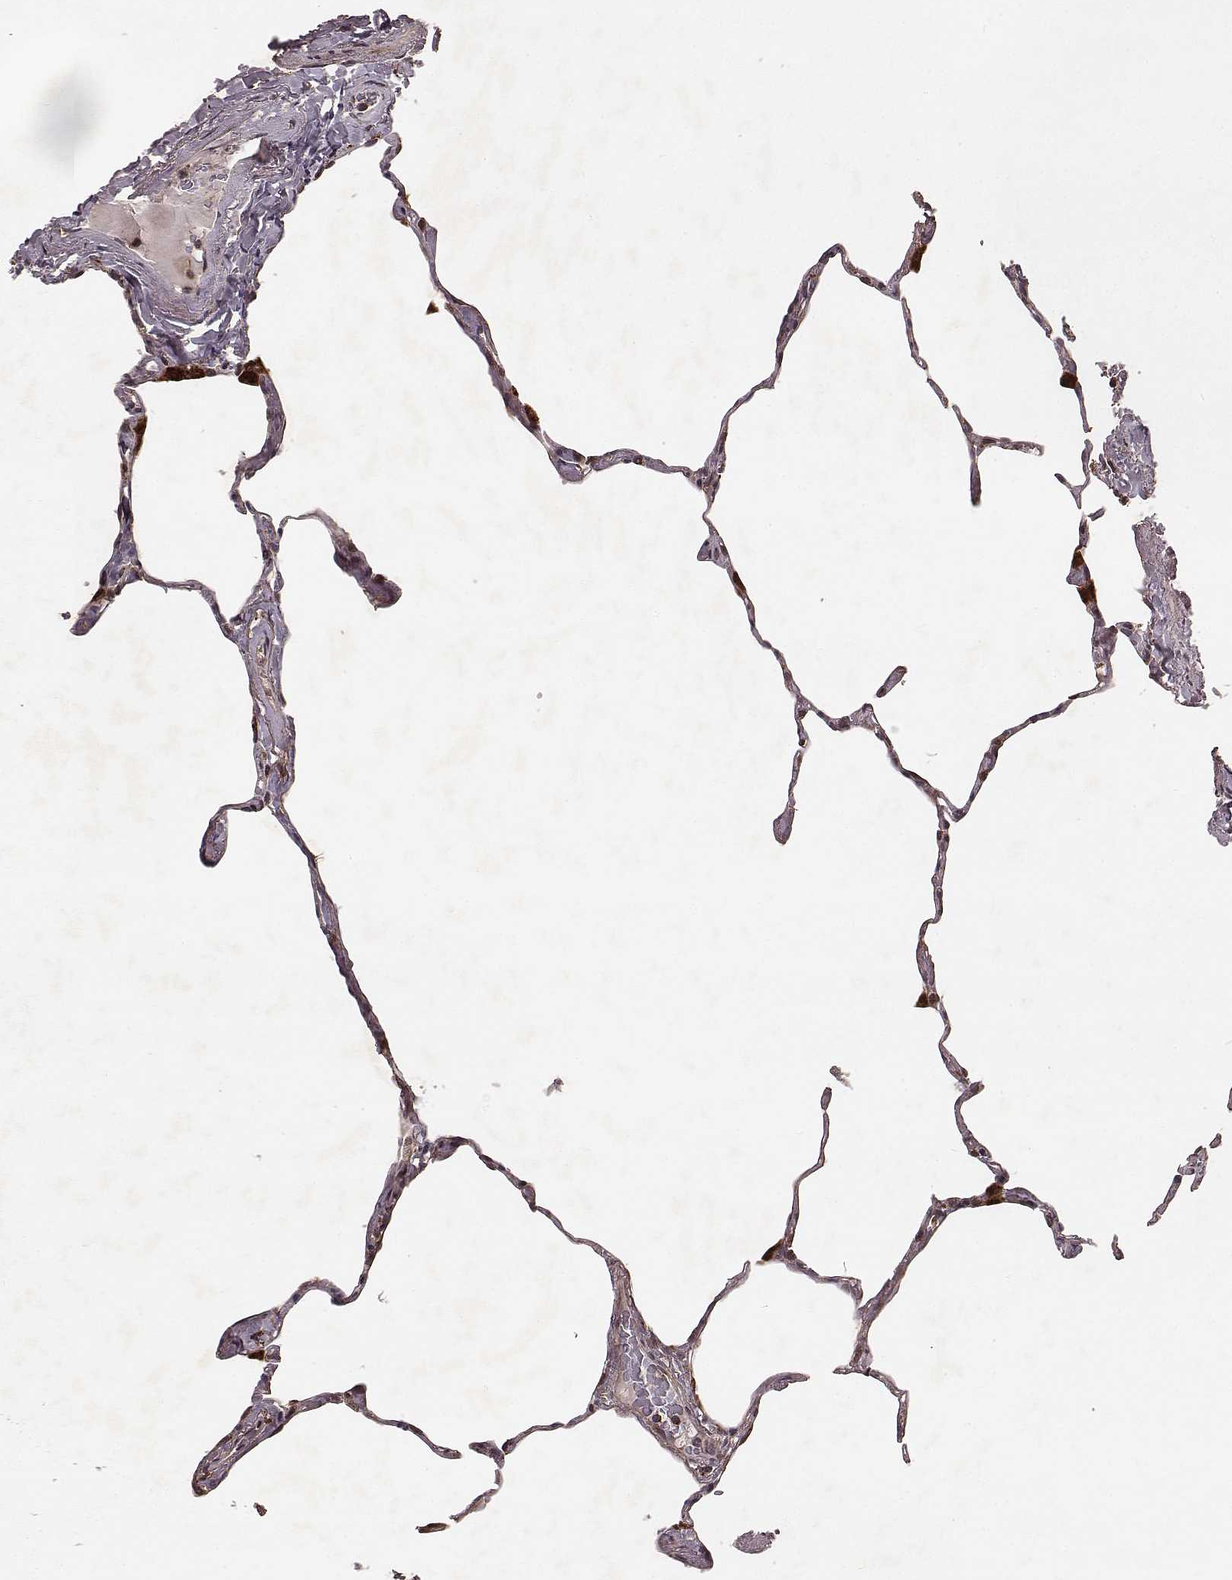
{"staining": {"intensity": "moderate", "quantity": "<25%", "location": "cytoplasmic/membranous"}, "tissue": "lung", "cell_type": "Alveolar cells", "image_type": "normal", "snomed": [{"axis": "morphology", "description": "Normal tissue, NOS"}, {"axis": "topography", "description": "Lung"}], "caption": "Protein positivity by immunohistochemistry displays moderate cytoplasmic/membranous staining in about <25% of alveolar cells in unremarkable lung. The staining was performed using DAB, with brown indicating positive protein expression. Nuclei are stained blue with hematoxylin.", "gene": "ZDHHC21", "patient": {"sex": "male", "age": 65}}